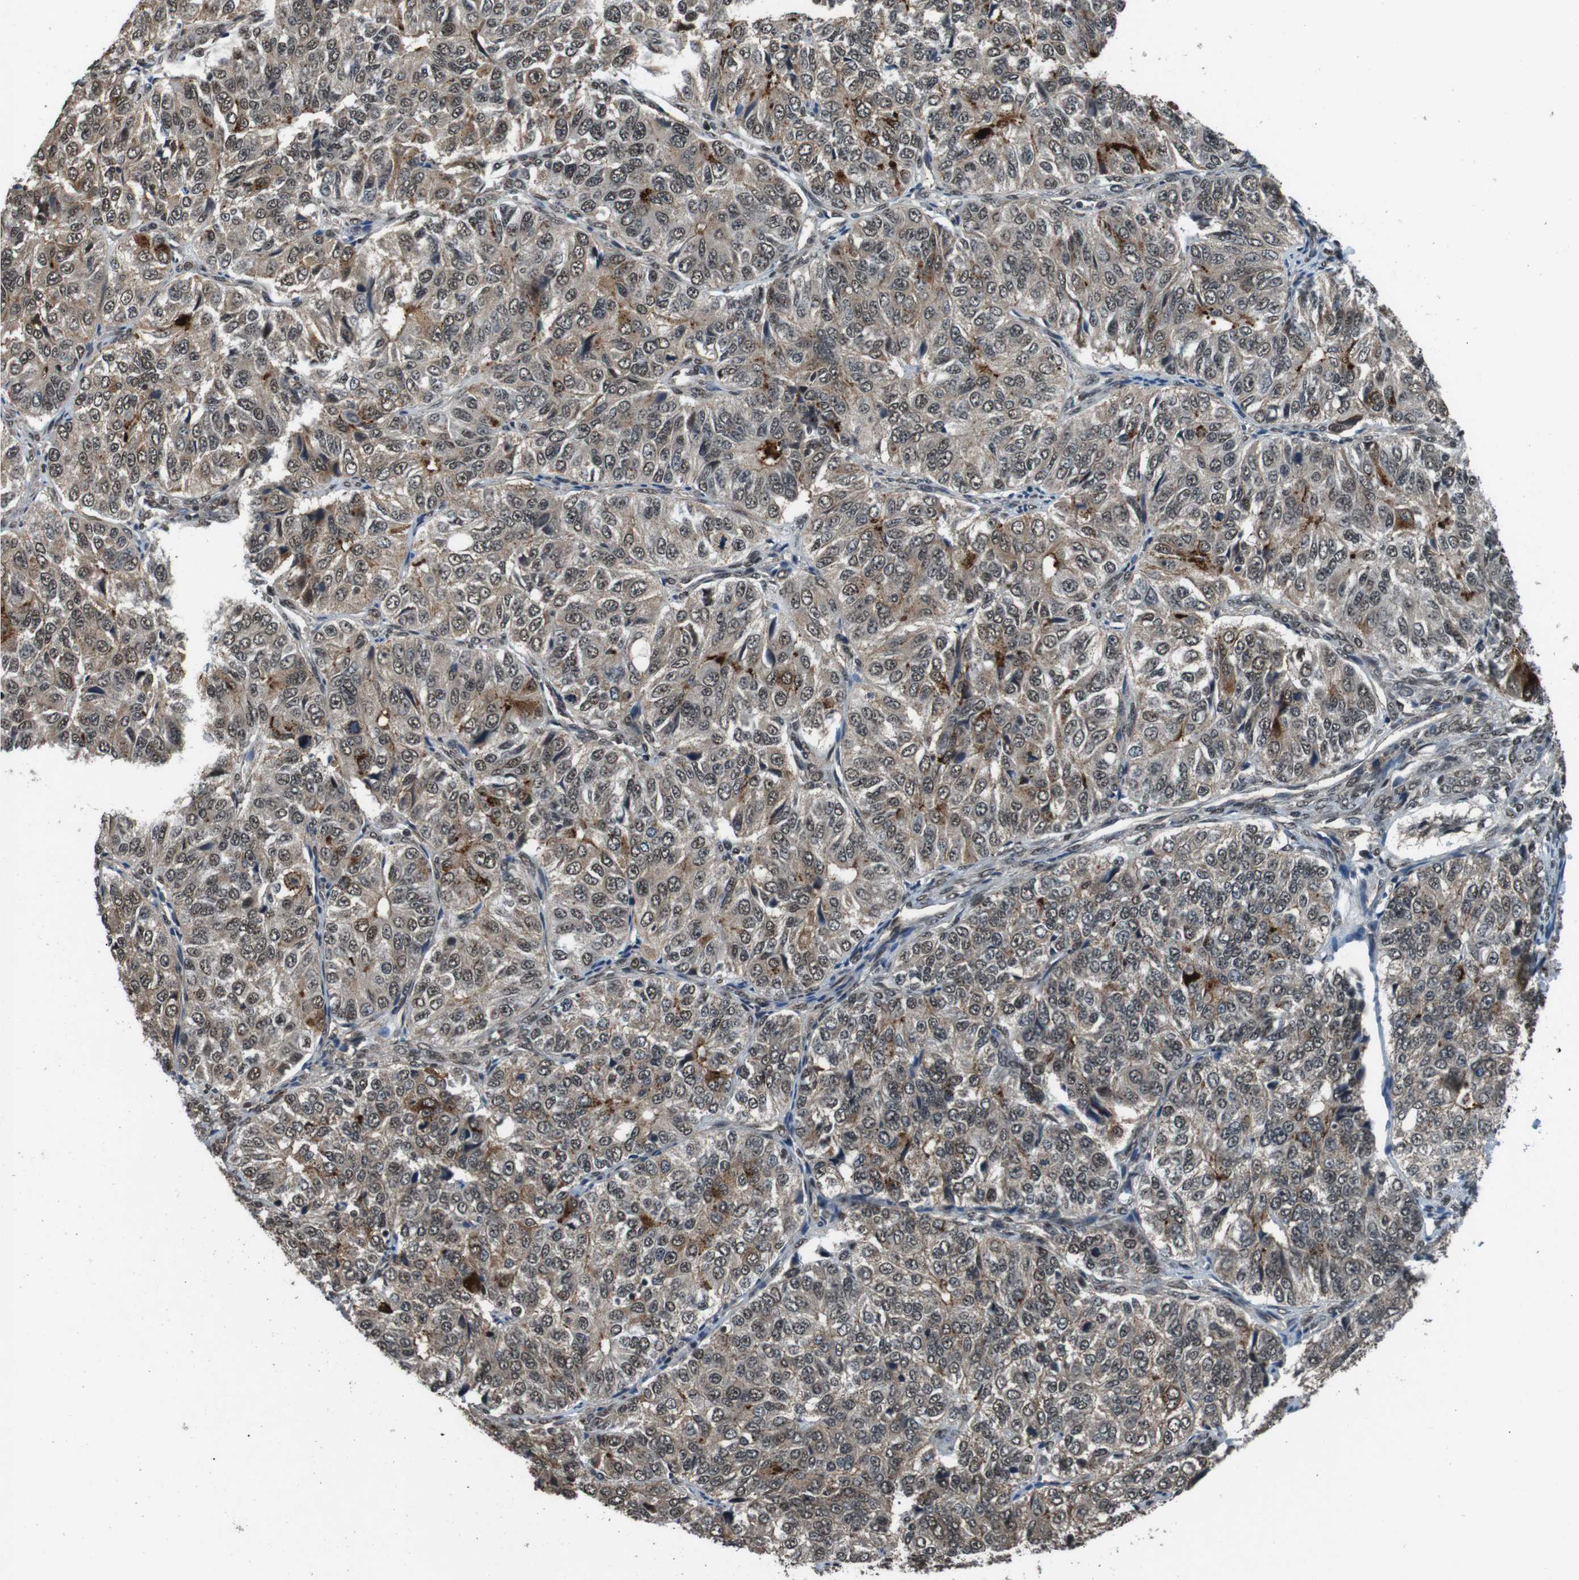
{"staining": {"intensity": "moderate", "quantity": ">75%", "location": "cytoplasmic/membranous,nuclear"}, "tissue": "ovarian cancer", "cell_type": "Tumor cells", "image_type": "cancer", "snomed": [{"axis": "morphology", "description": "Carcinoma, endometroid"}, {"axis": "topography", "description": "Ovary"}], "caption": "Immunohistochemistry (DAB) staining of ovarian endometroid carcinoma reveals moderate cytoplasmic/membranous and nuclear protein expression in about >75% of tumor cells.", "gene": "NR4A2", "patient": {"sex": "female", "age": 51}}